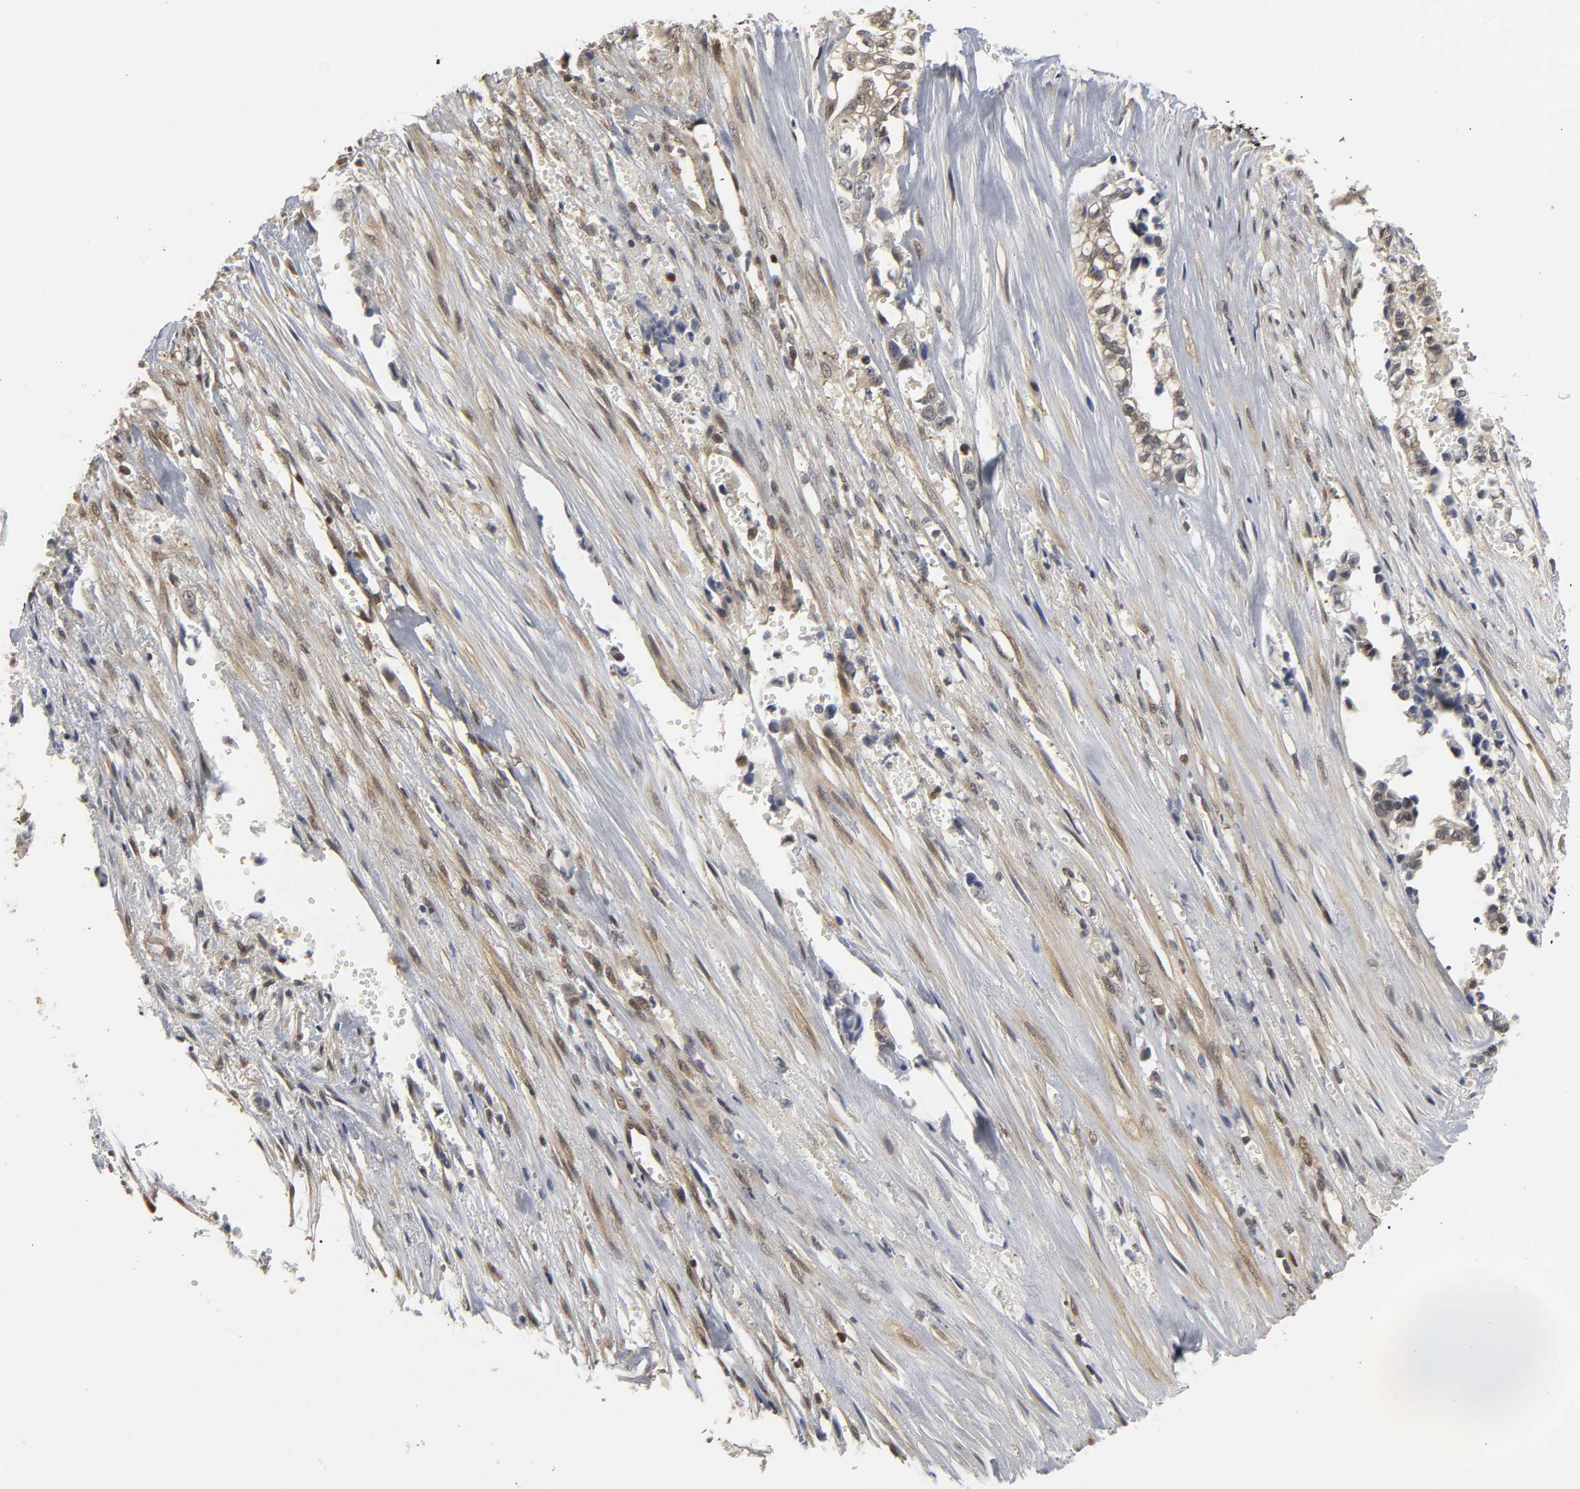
{"staining": {"intensity": "weak", "quantity": ">75%", "location": "cytoplasmic/membranous"}, "tissue": "liver cancer", "cell_type": "Tumor cells", "image_type": "cancer", "snomed": [{"axis": "morphology", "description": "Cholangiocarcinoma"}, {"axis": "topography", "description": "Liver"}], "caption": "An immunohistochemistry image of tumor tissue is shown. Protein staining in brown shows weak cytoplasmic/membranous positivity in liver cancer (cholangiocarcinoma) within tumor cells.", "gene": "PARK7", "patient": {"sex": "female", "age": 70}}